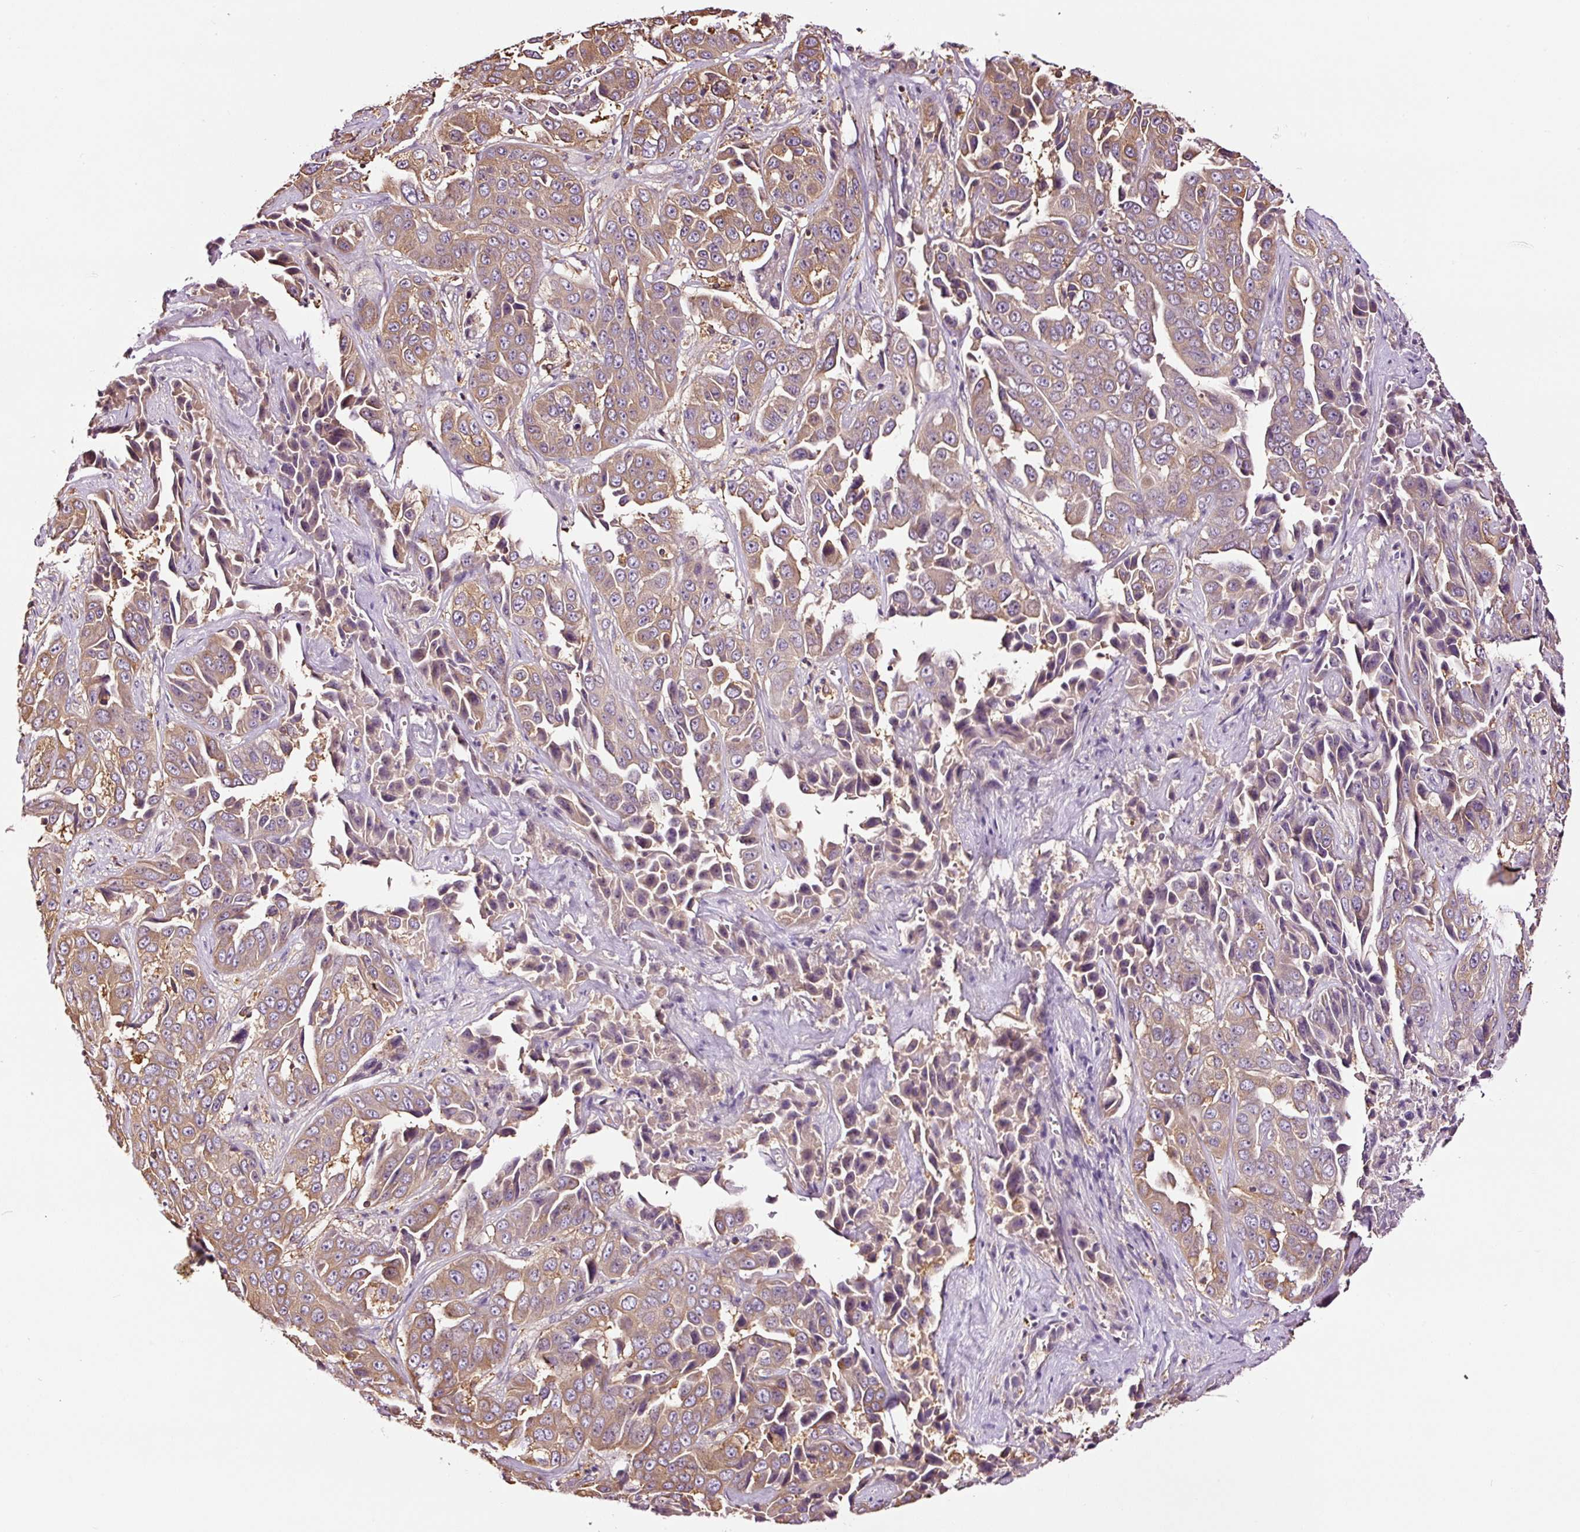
{"staining": {"intensity": "moderate", "quantity": "25%-75%", "location": "cytoplasmic/membranous"}, "tissue": "liver cancer", "cell_type": "Tumor cells", "image_type": "cancer", "snomed": [{"axis": "morphology", "description": "Cholangiocarcinoma"}, {"axis": "topography", "description": "Liver"}], "caption": "This micrograph demonstrates immunohistochemistry (IHC) staining of liver cholangiocarcinoma, with medium moderate cytoplasmic/membranous positivity in approximately 25%-75% of tumor cells.", "gene": "METAP1", "patient": {"sex": "female", "age": 52}}